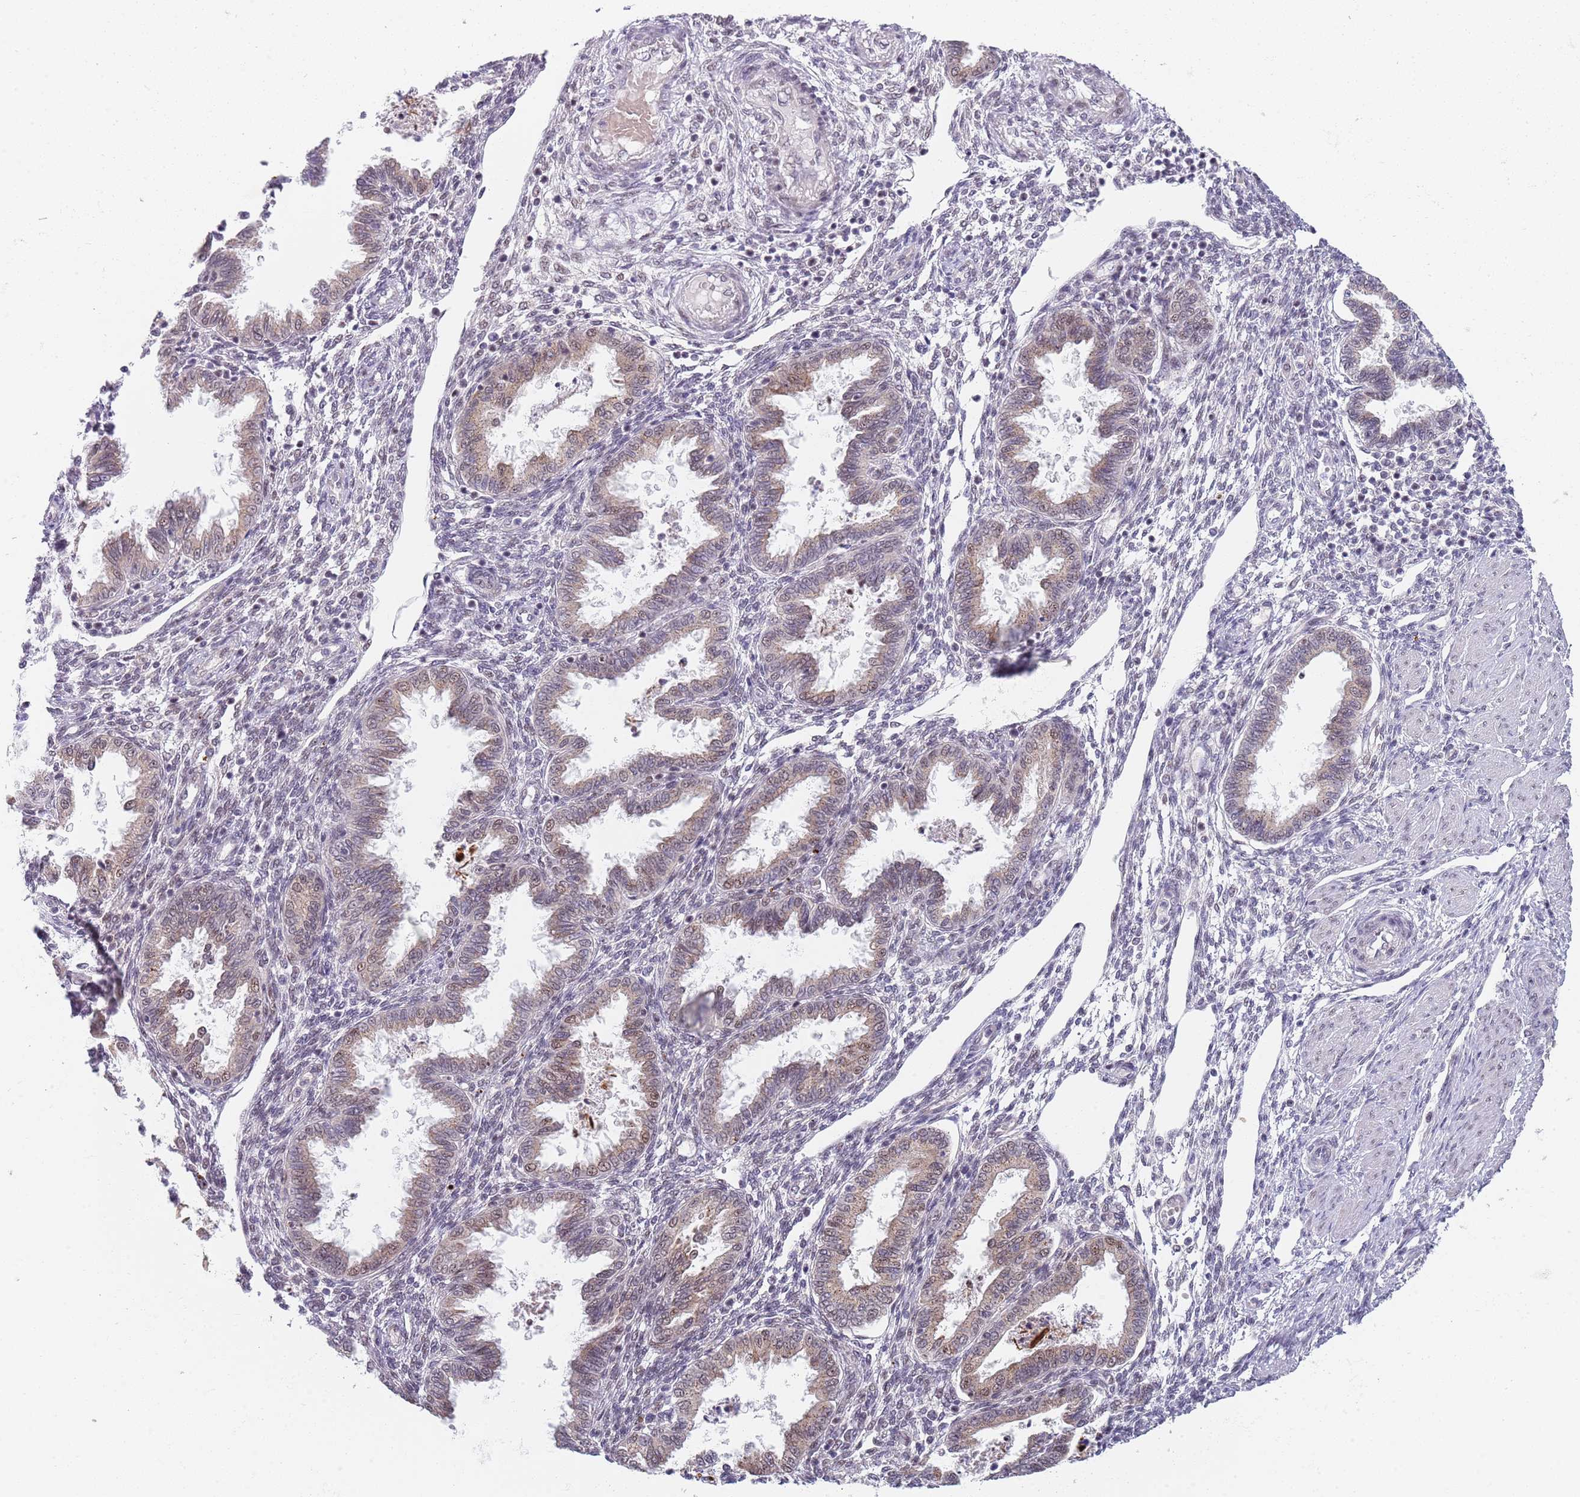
{"staining": {"intensity": "negative", "quantity": "none", "location": "none"}, "tissue": "endometrium", "cell_type": "Cells in endometrial stroma", "image_type": "normal", "snomed": [{"axis": "morphology", "description": "Normal tissue, NOS"}, {"axis": "topography", "description": "Endometrium"}], "caption": "A high-resolution micrograph shows immunohistochemistry staining of benign endometrium, which shows no significant positivity in cells in endometrial stroma.", "gene": "PLCL2", "patient": {"sex": "female", "age": 33}}